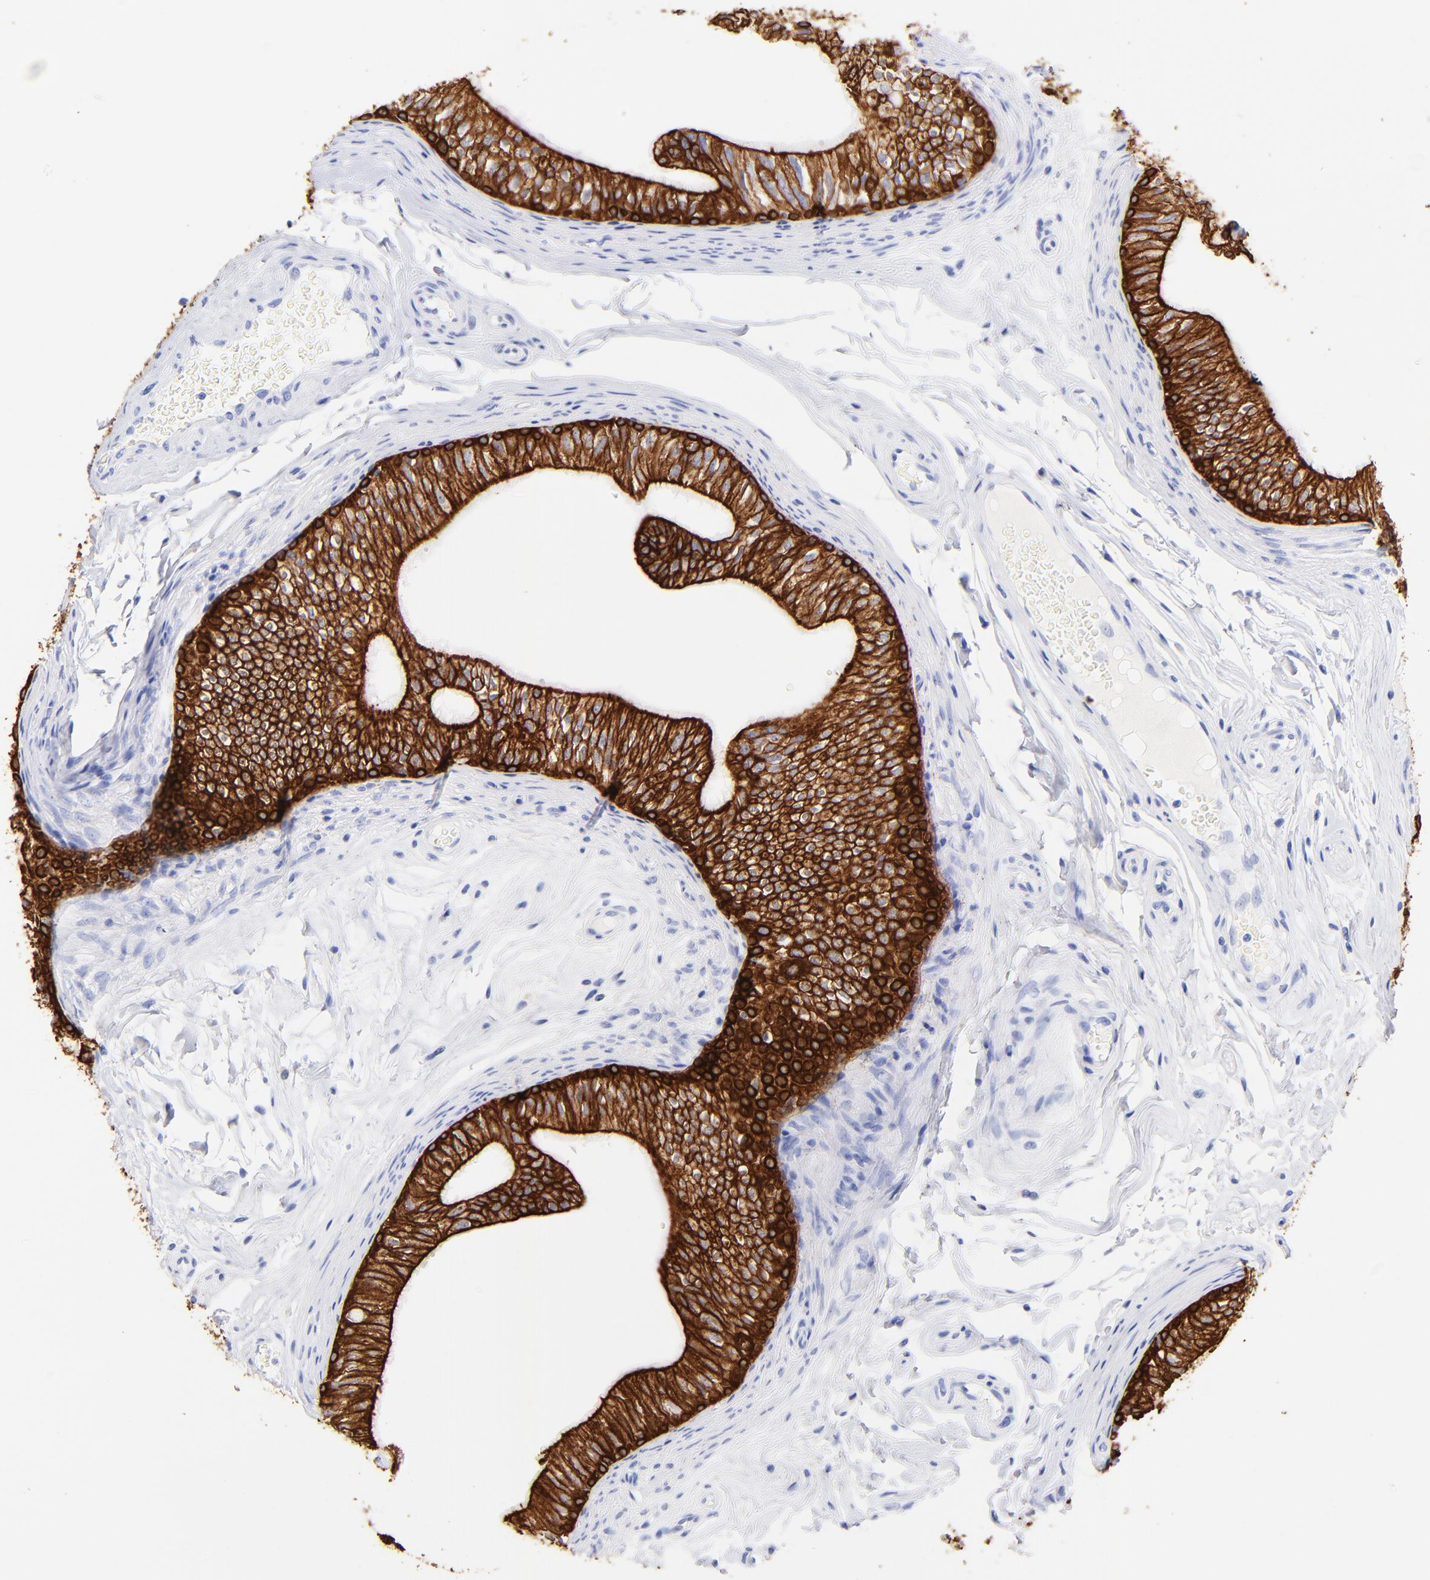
{"staining": {"intensity": "strong", "quantity": ">75%", "location": "cytoplasmic/membranous"}, "tissue": "epididymis", "cell_type": "Glandular cells", "image_type": "normal", "snomed": [{"axis": "morphology", "description": "Normal tissue, NOS"}, {"axis": "topography", "description": "Testis"}, {"axis": "topography", "description": "Epididymis"}], "caption": "Protein expression analysis of benign epididymis demonstrates strong cytoplasmic/membranous expression in about >75% of glandular cells. (DAB (3,3'-diaminobenzidine) IHC with brightfield microscopy, high magnification).", "gene": "KRT19", "patient": {"sex": "male", "age": 36}}